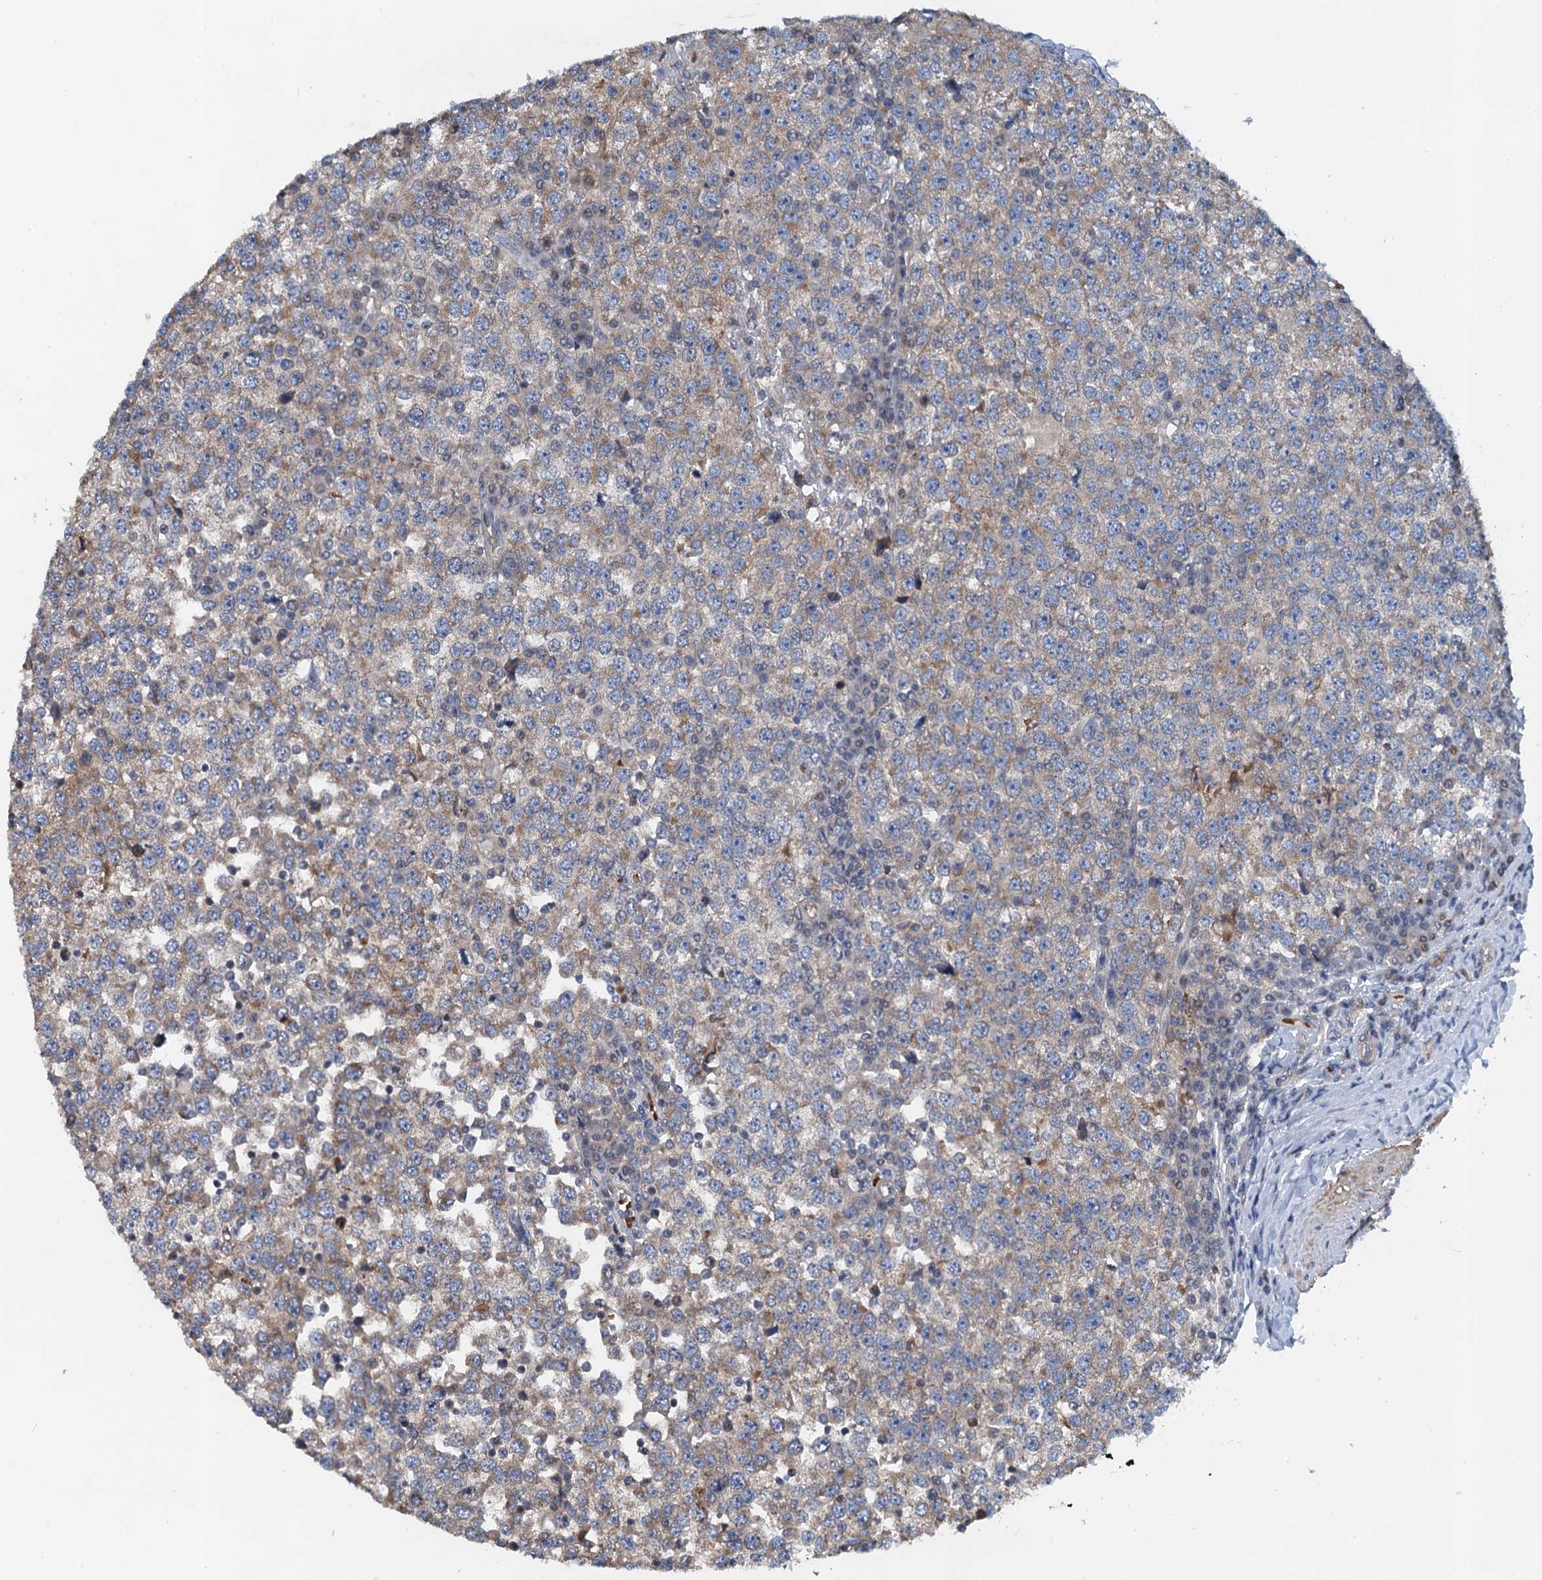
{"staining": {"intensity": "weak", "quantity": "25%-75%", "location": "cytoplasmic/membranous"}, "tissue": "testis cancer", "cell_type": "Tumor cells", "image_type": "cancer", "snomed": [{"axis": "morphology", "description": "Seminoma, NOS"}, {"axis": "topography", "description": "Testis"}], "caption": "Testis seminoma stained with immunohistochemistry exhibits weak cytoplasmic/membranous staining in about 25%-75% of tumor cells. Immunohistochemistry (ihc) stains the protein in brown and the nuclei are stained blue.", "gene": "NBEA", "patient": {"sex": "male", "age": 65}}